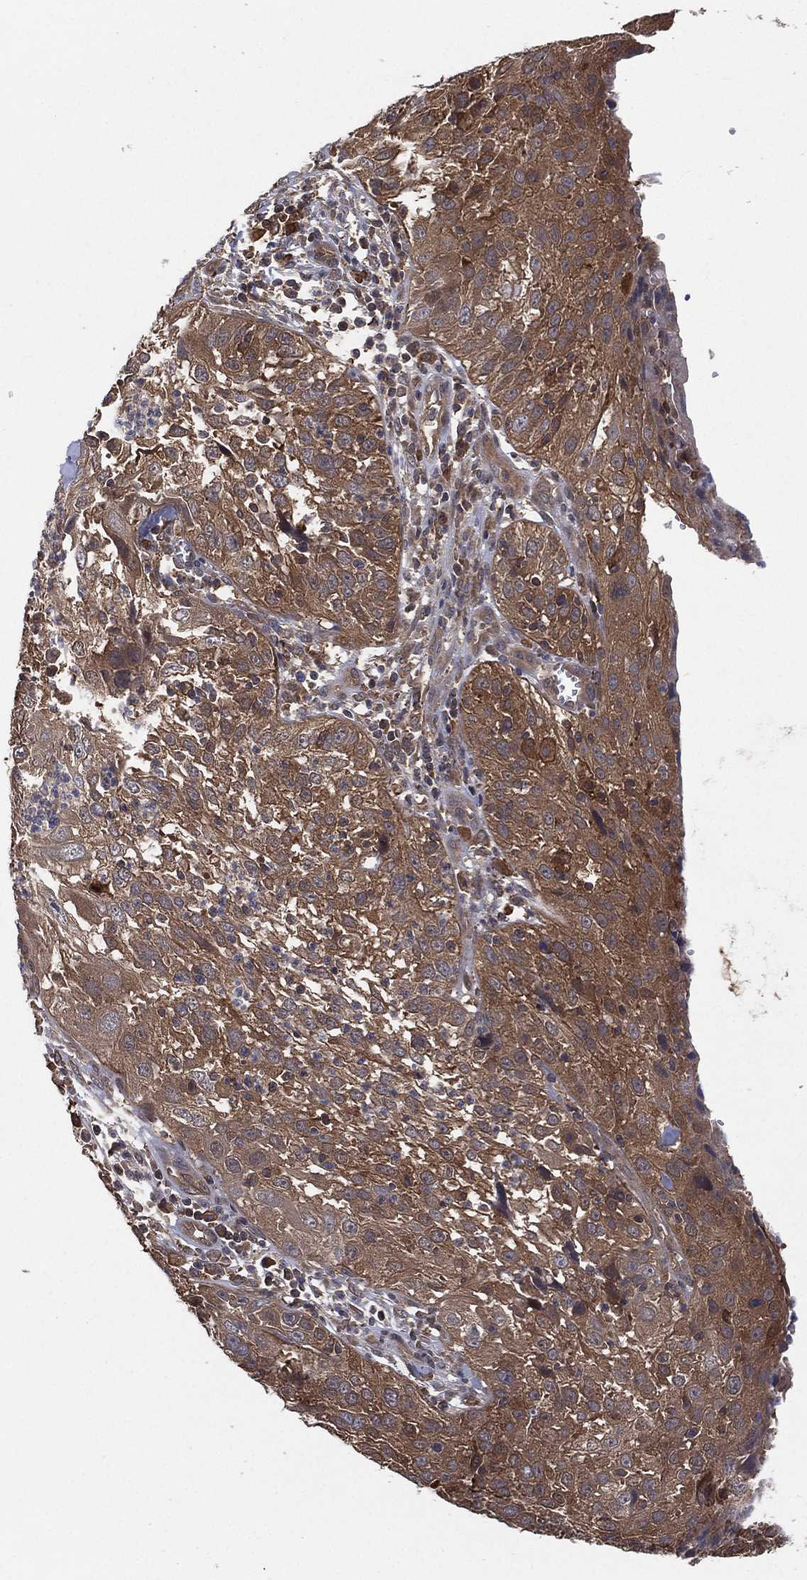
{"staining": {"intensity": "strong", "quantity": "<25%", "location": "cytoplasmic/membranous"}, "tissue": "cervical cancer", "cell_type": "Tumor cells", "image_type": "cancer", "snomed": [{"axis": "morphology", "description": "Squamous cell carcinoma, NOS"}, {"axis": "topography", "description": "Cervix"}], "caption": "This is a micrograph of immunohistochemistry staining of cervical squamous cell carcinoma, which shows strong staining in the cytoplasmic/membranous of tumor cells.", "gene": "PSMG4", "patient": {"sex": "female", "age": 32}}